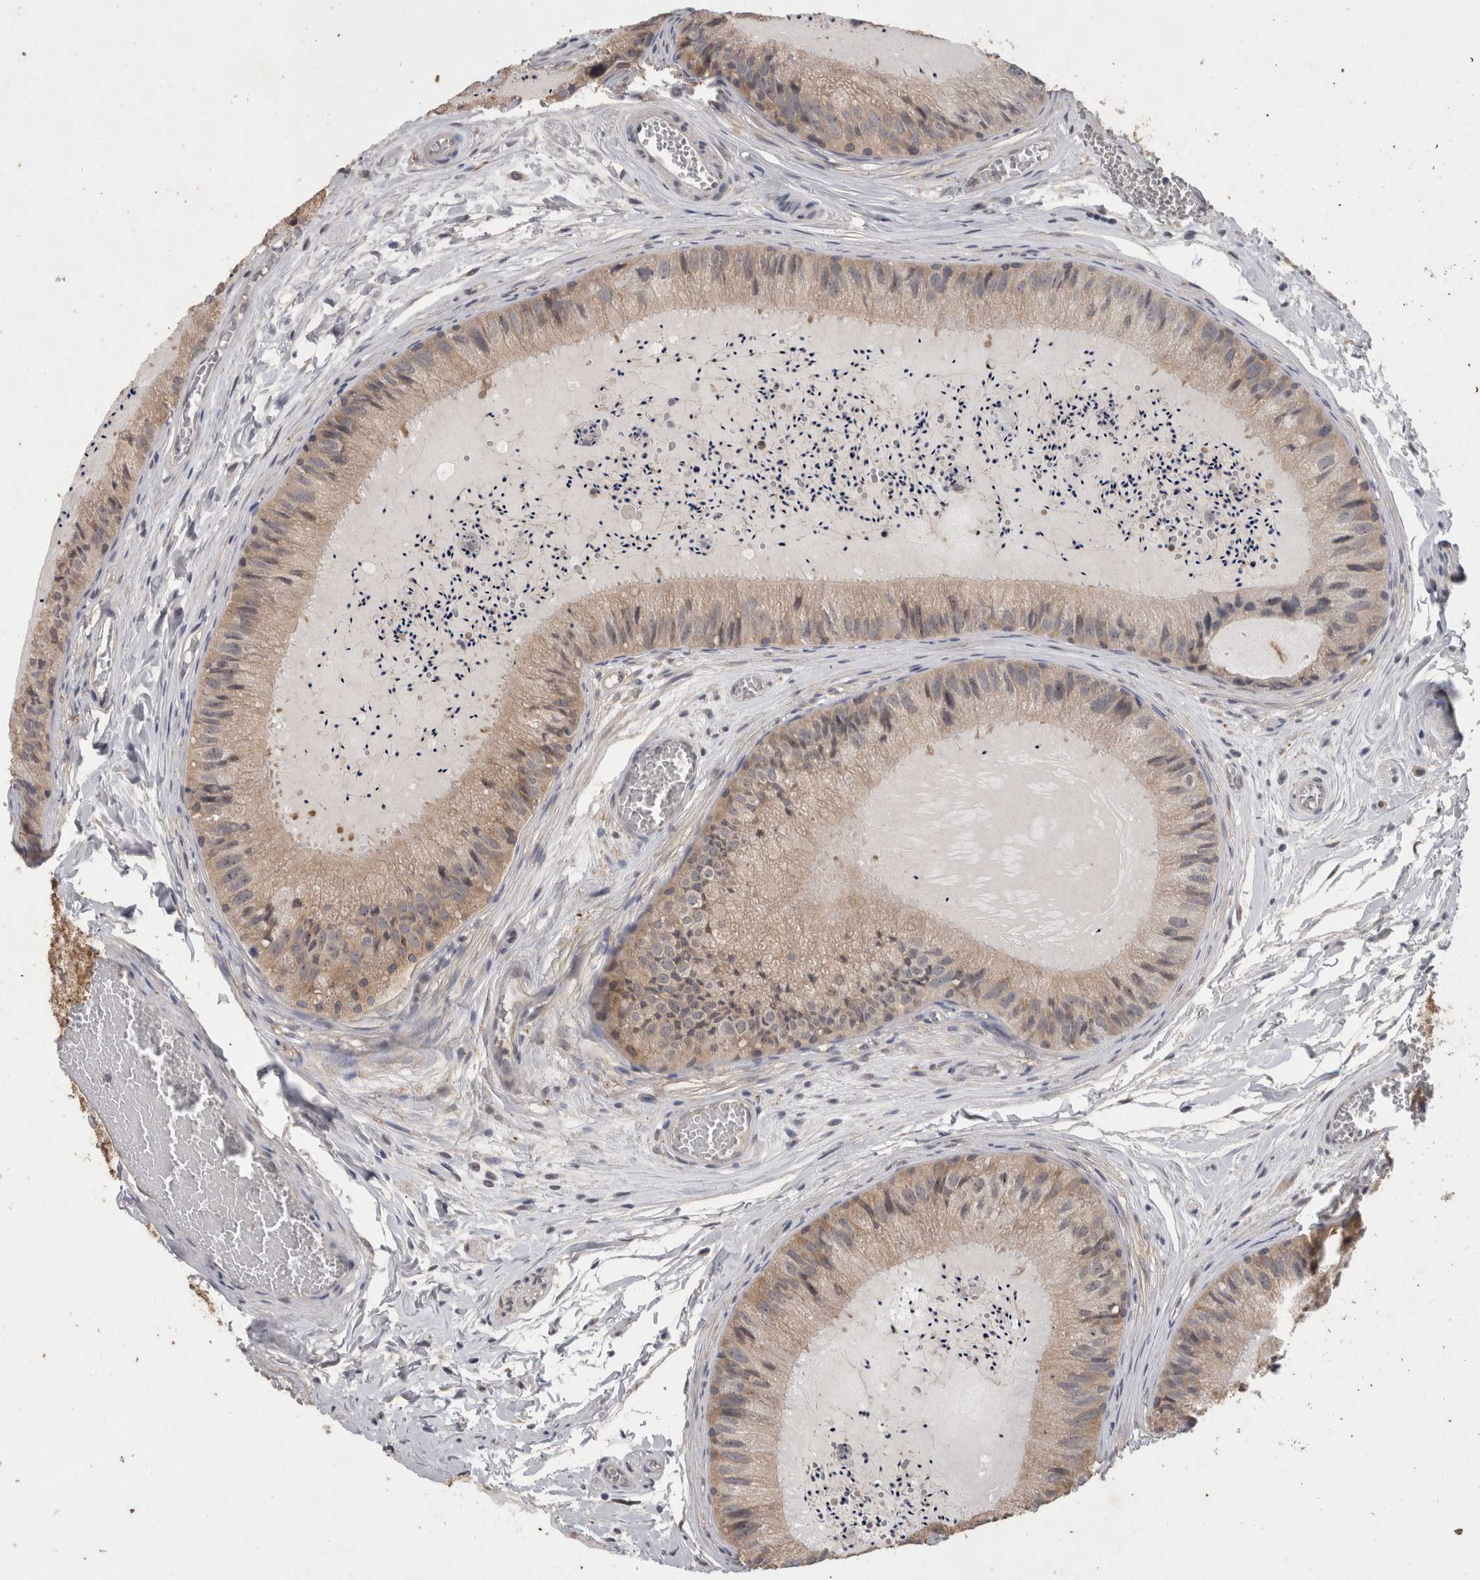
{"staining": {"intensity": "moderate", "quantity": ">75%", "location": "cytoplasmic/membranous"}, "tissue": "epididymis", "cell_type": "Glandular cells", "image_type": "normal", "snomed": [{"axis": "morphology", "description": "Normal tissue, NOS"}, {"axis": "topography", "description": "Epididymis"}], "caption": "Immunohistochemistry micrograph of normal epididymis stained for a protein (brown), which shows medium levels of moderate cytoplasmic/membranous positivity in approximately >75% of glandular cells.", "gene": "FHOD3", "patient": {"sex": "male", "age": 31}}